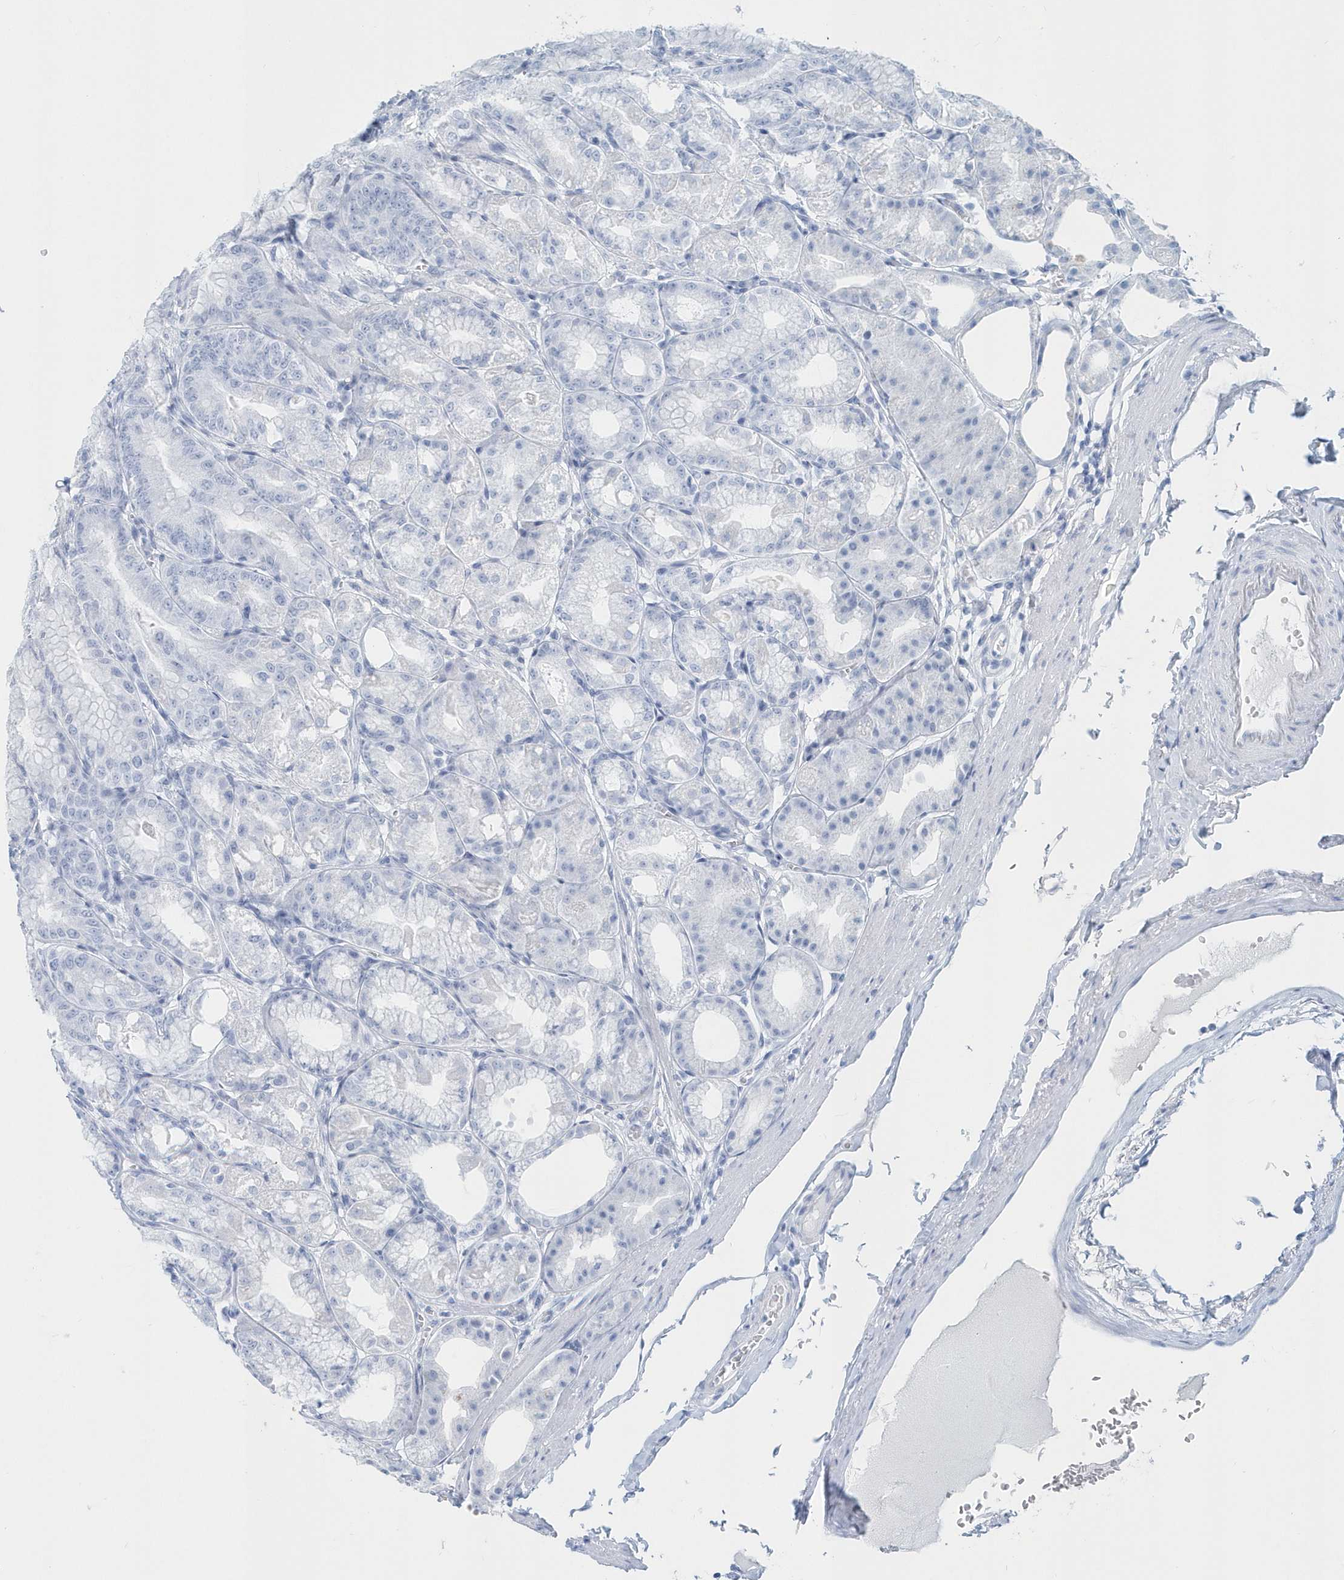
{"staining": {"intensity": "negative", "quantity": "none", "location": "none"}, "tissue": "stomach", "cell_type": "Glandular cells", "image_type": "normal", "snomed": [{"axis": "morphology", "description": "Normal tissue, NOS"}, {"axis": "topography", "description": "Stomach, lower"}], "caption": "Immunohistochemistry (IHC) of normal human stomach displays no expression in glandular cells.", "gene": "PTPRO", "patient": {"sex": "male", "age": 71}}